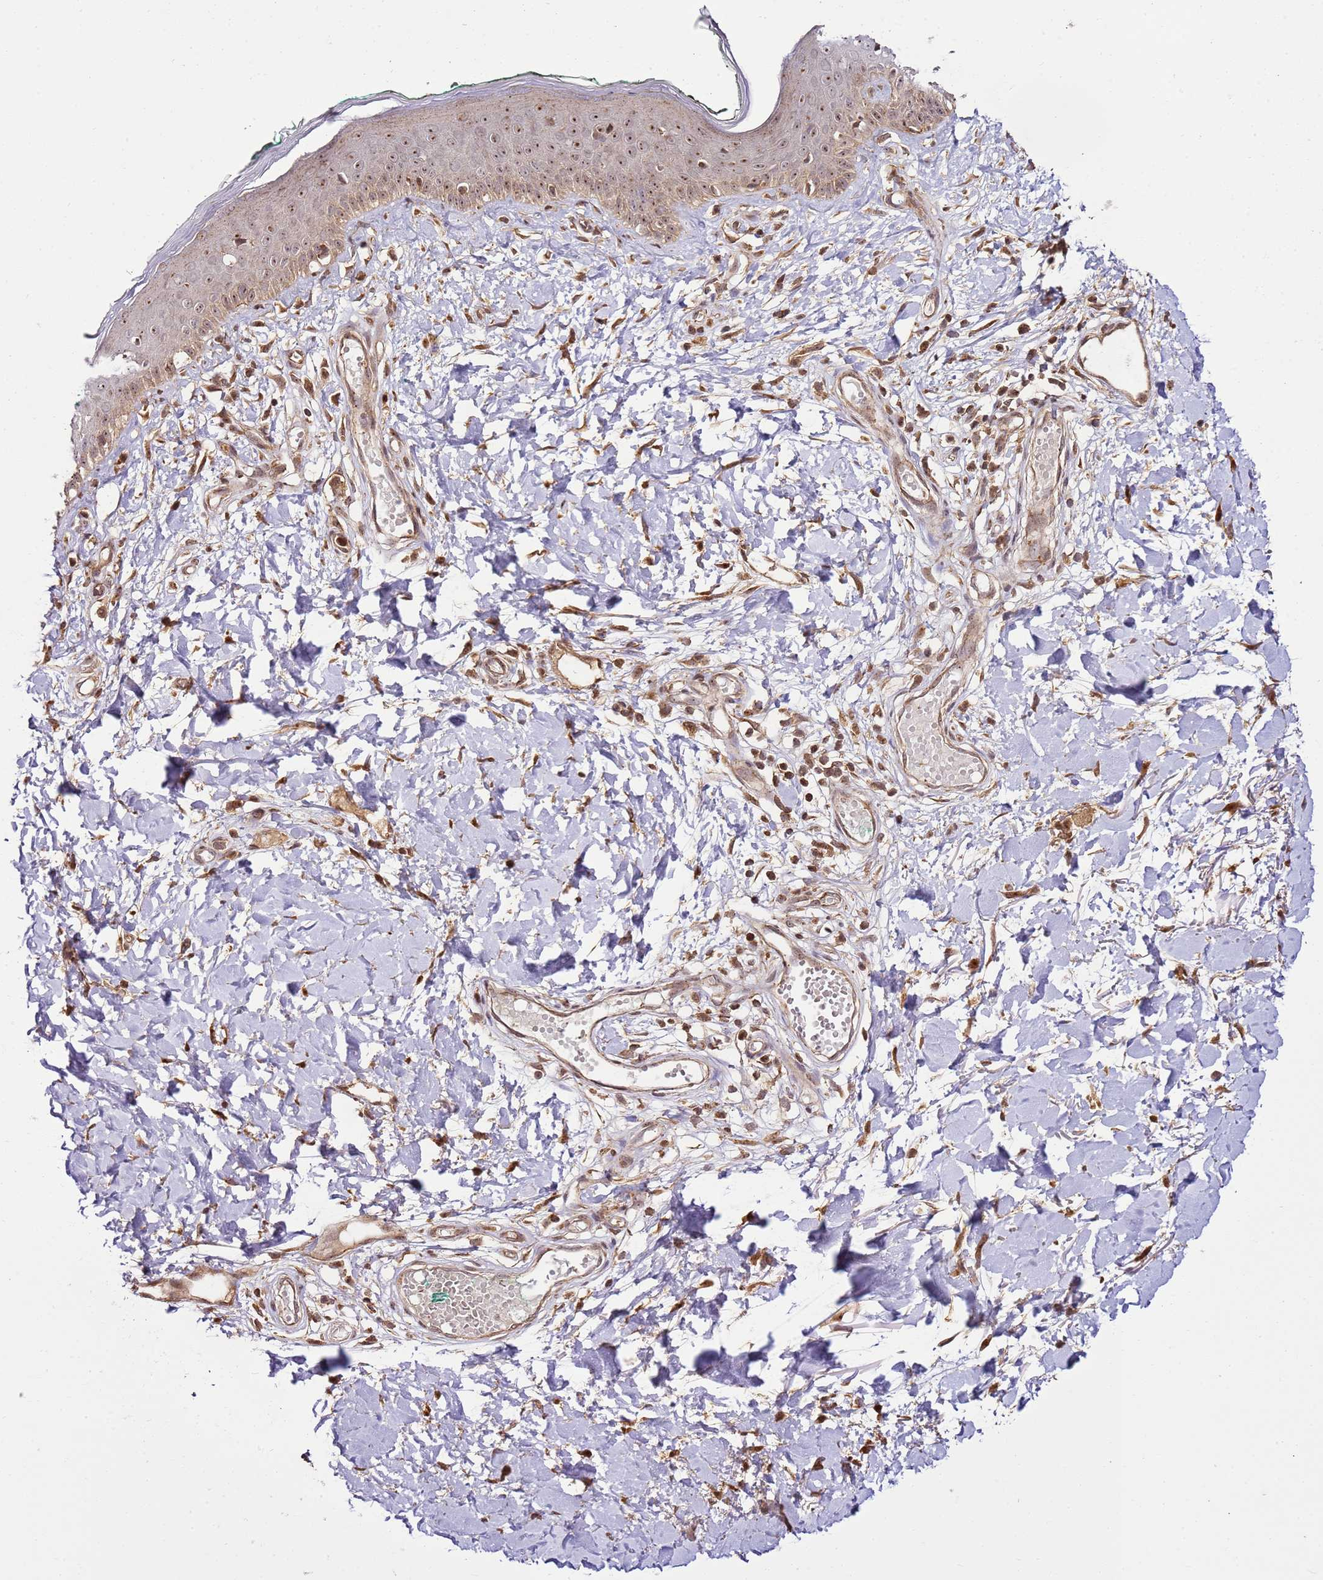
{"staining": {"intensity": "moderate", "quantity": ">75%", "location": "cytoplasmic/membranous"}, "tissue": "skin", "cell_type": "Fibroblasts", "image_type": "normal", "snomed": [{"axis": "morphology", "description": "Normal tissue, NOS"}, {"axis": "morphology", "description": "Malignant melanoma, NOS"}, {"axis": "topography", "description": "Skin"}], "caption": "Immunohistochemical staining of benign skin reveals moderate cytoplasmic/membranous protein staining in about >75% of fibroblasts.", "gene": "RASA3", "patient": {"sex": "male", "age": 62}}